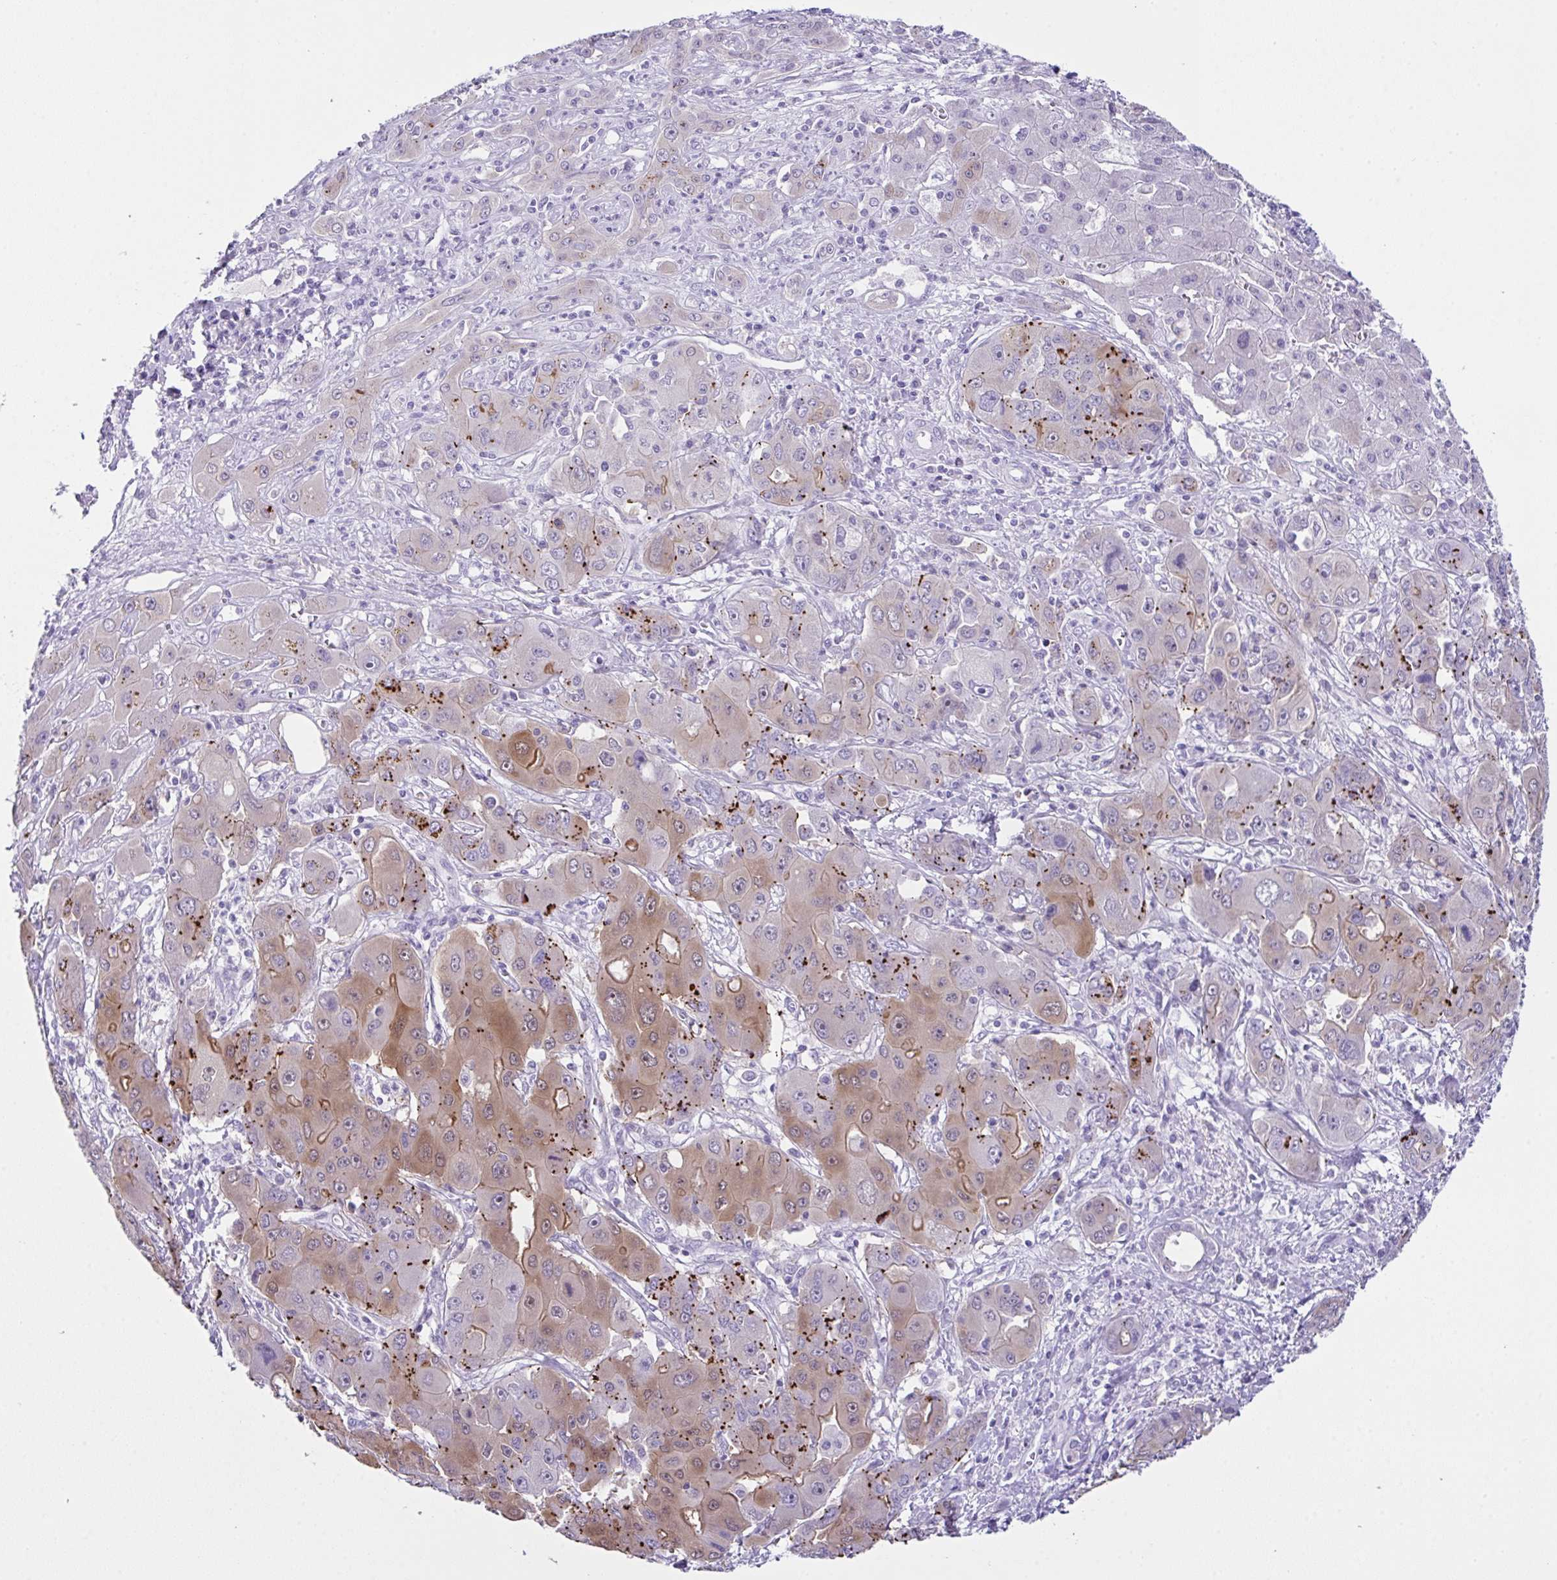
{"staining": {"intensity": "weak", "quantity": "<25%", "location": "cytoplasmic/membranous"}, "tissue": "liver cancer", "cell_type": "Tumor cells", "image_type": "cancer", "snomed": [{"axis": "morphology", "description": "Cholangiocarcinoma"}, {"axis": "topography", "description": "Liver"}], "caption": "Tumor cells are negative for protein expression in human liver cholangiocarcinoma.", "gene": "LGALS4", "patient": {"sex": "male", "age": 67}}